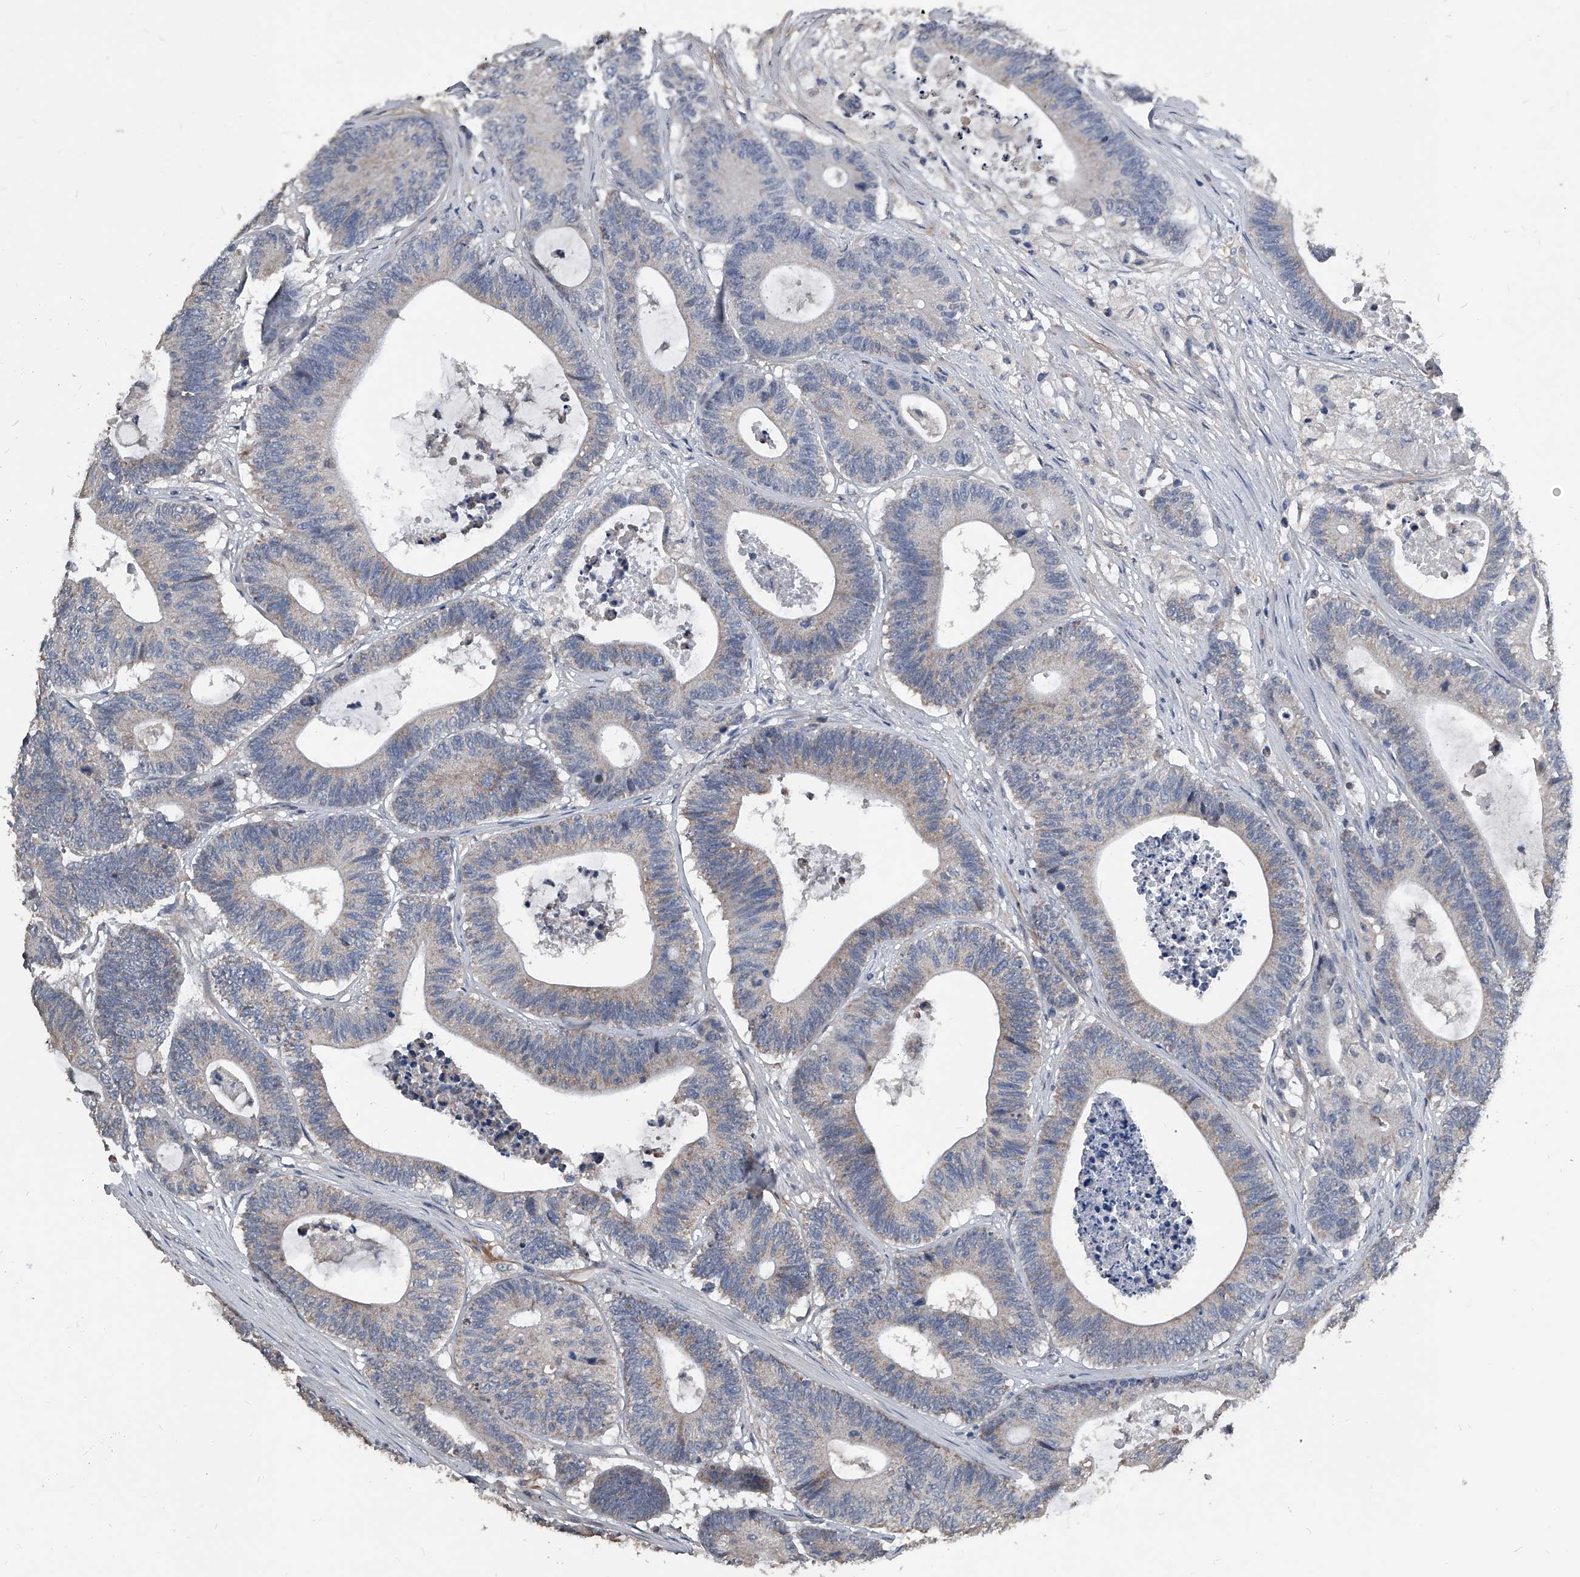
{"staining": {"intensity": "weak", "quantity": "<25%", "location": "cytoplasmic/membranous"}, "tissue": "colorectal cancer", "cell_type": "Tumor cells", "image_type": "cancer", "snomed": [{"axis": "morphology", "description": "Adenocarcinoma, NOS"}, {"axis": "topography", "description": "Colon"}], "caption": "A high-resolution histopathology image shows IHC staining of adenocarcinoma (colorectal), which exhibits no significant positivity in tumor cells.", "gene": "PHACTR1", "patient": {"sex": "female", "age": 84}}